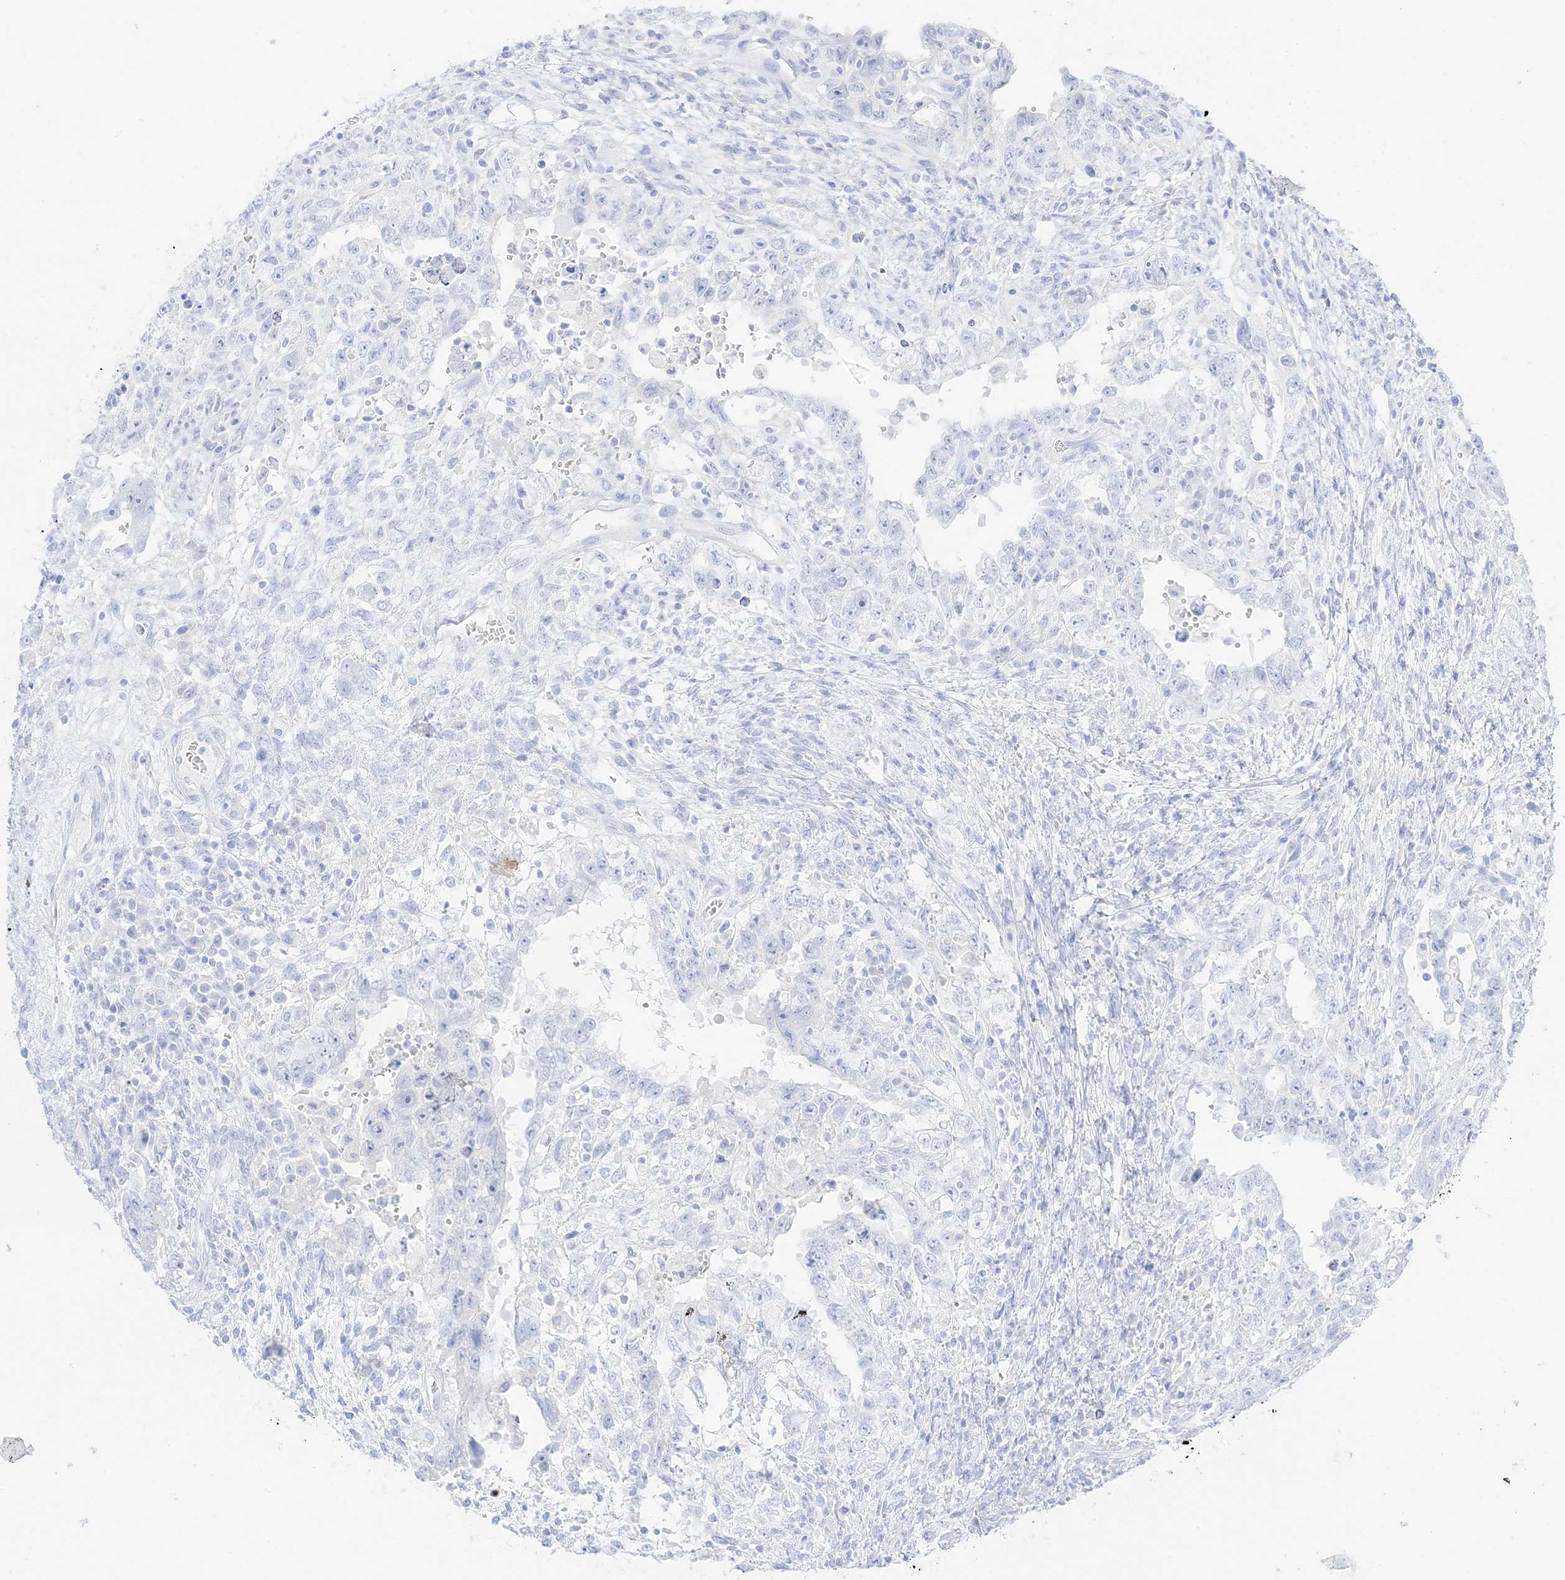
{"staining": {"intensity": "negative", "quantity": "none", "location": "none"}, "tissue": "testis cancer", "cell_type": "Tumor cells", "image_type": "cancer", "snomed": [{"axis": "morphology", "description": "Carcinoma, Embryonal, NOS"}, {"axis": "topography", "description": "Testis"}], "caption": "Photomicrograph shows no significant protein positivity in tumor cells of embryonal carcinoma (testis).", "gene": "SLC22A13", "patient": {"sex": "male", "age": 26}}